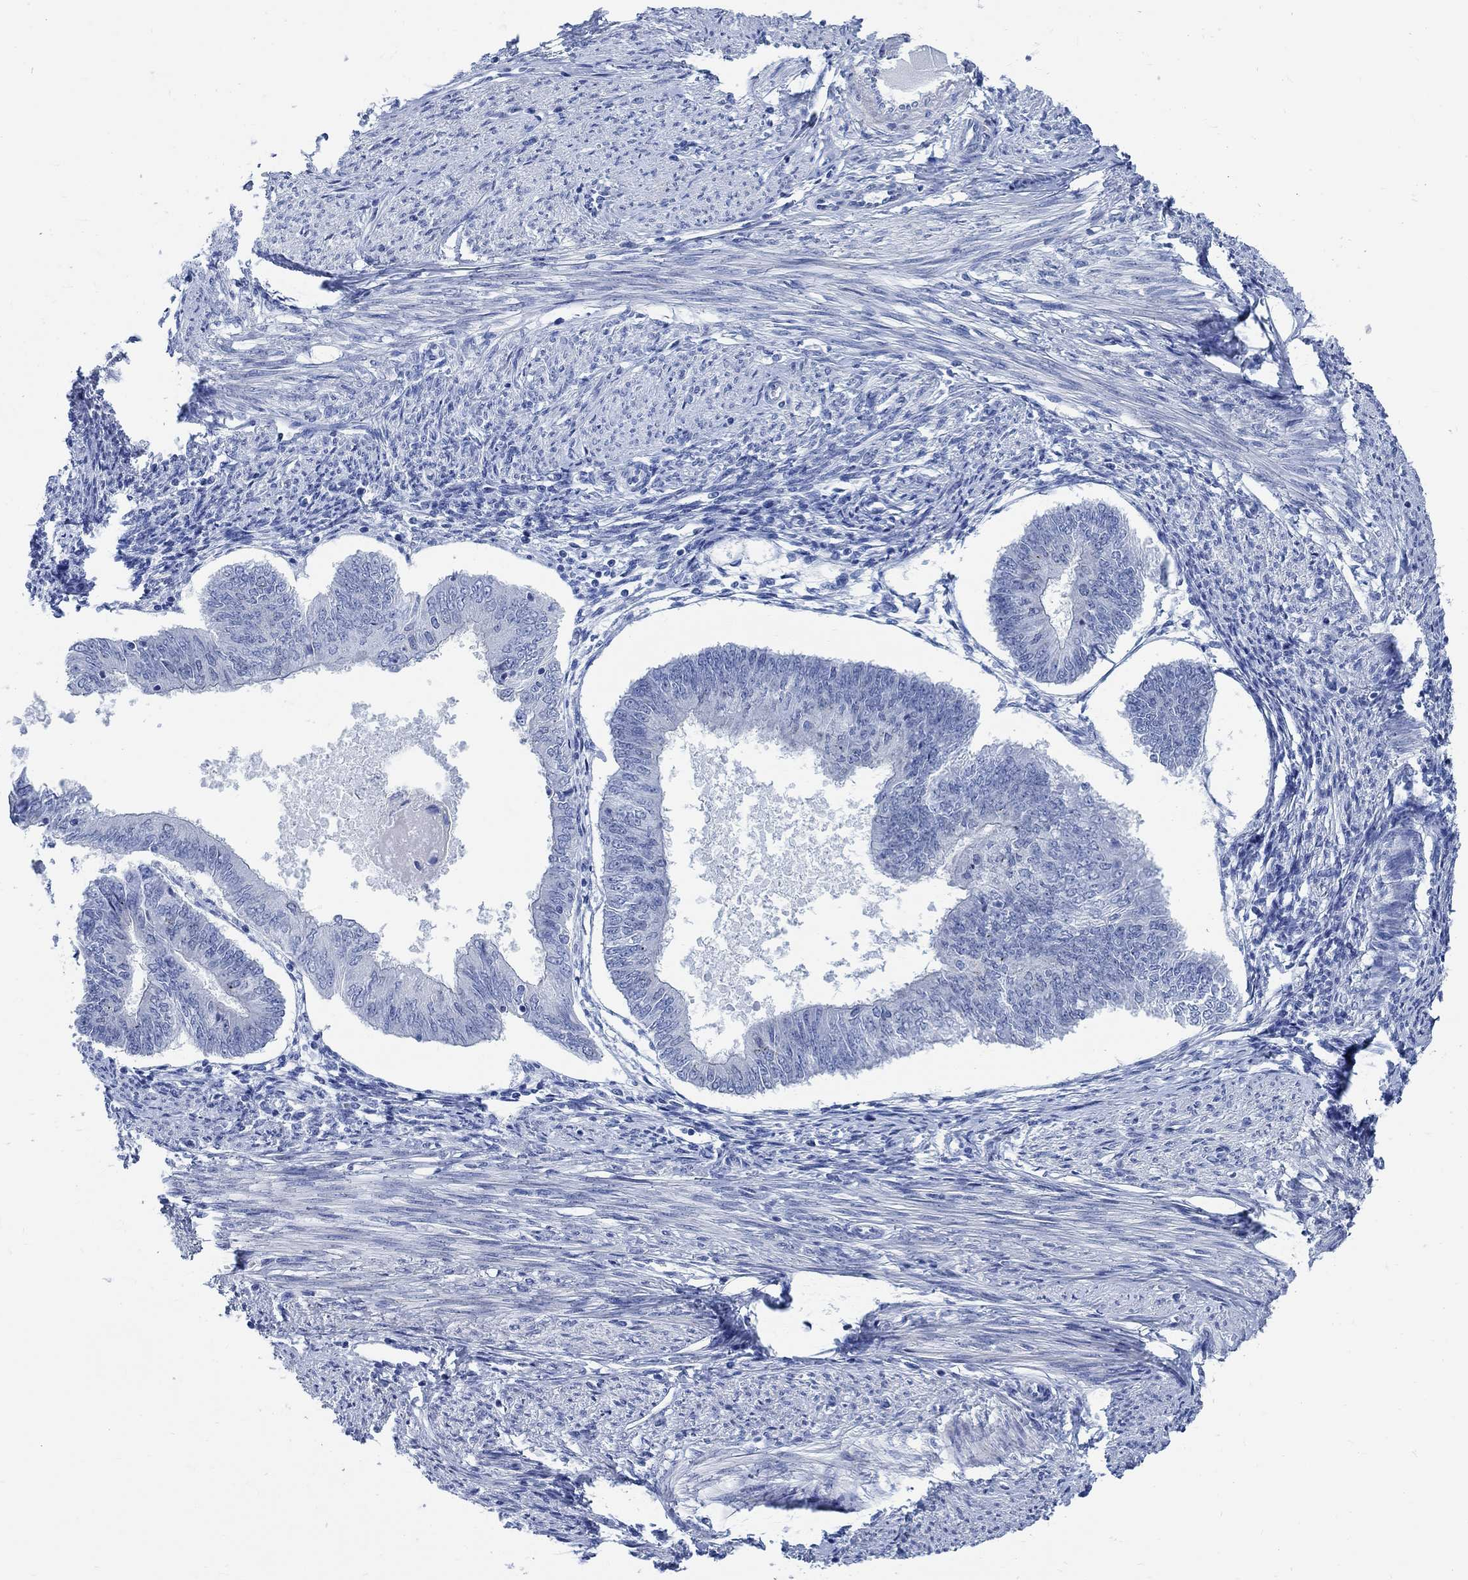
{"staining": {"intensity": "negative", "quantity": "none", "location": "none"}, "tissue": "endometrial cancer", "cell_type": "Tumor cells", "image_type": "cancer", "snomed": [{"axis": "morphology", "description": "Adenocarcinoma, NOS"}, {"axis": "topography", "description": "Endometrium"}], "caption": "A micrograph of human endometrial cancer (adenocarcinoma) is negative for staining in tumor cells.", "gene": "CAMK2N1", "patient": {"sex": "female", "age": 58}}